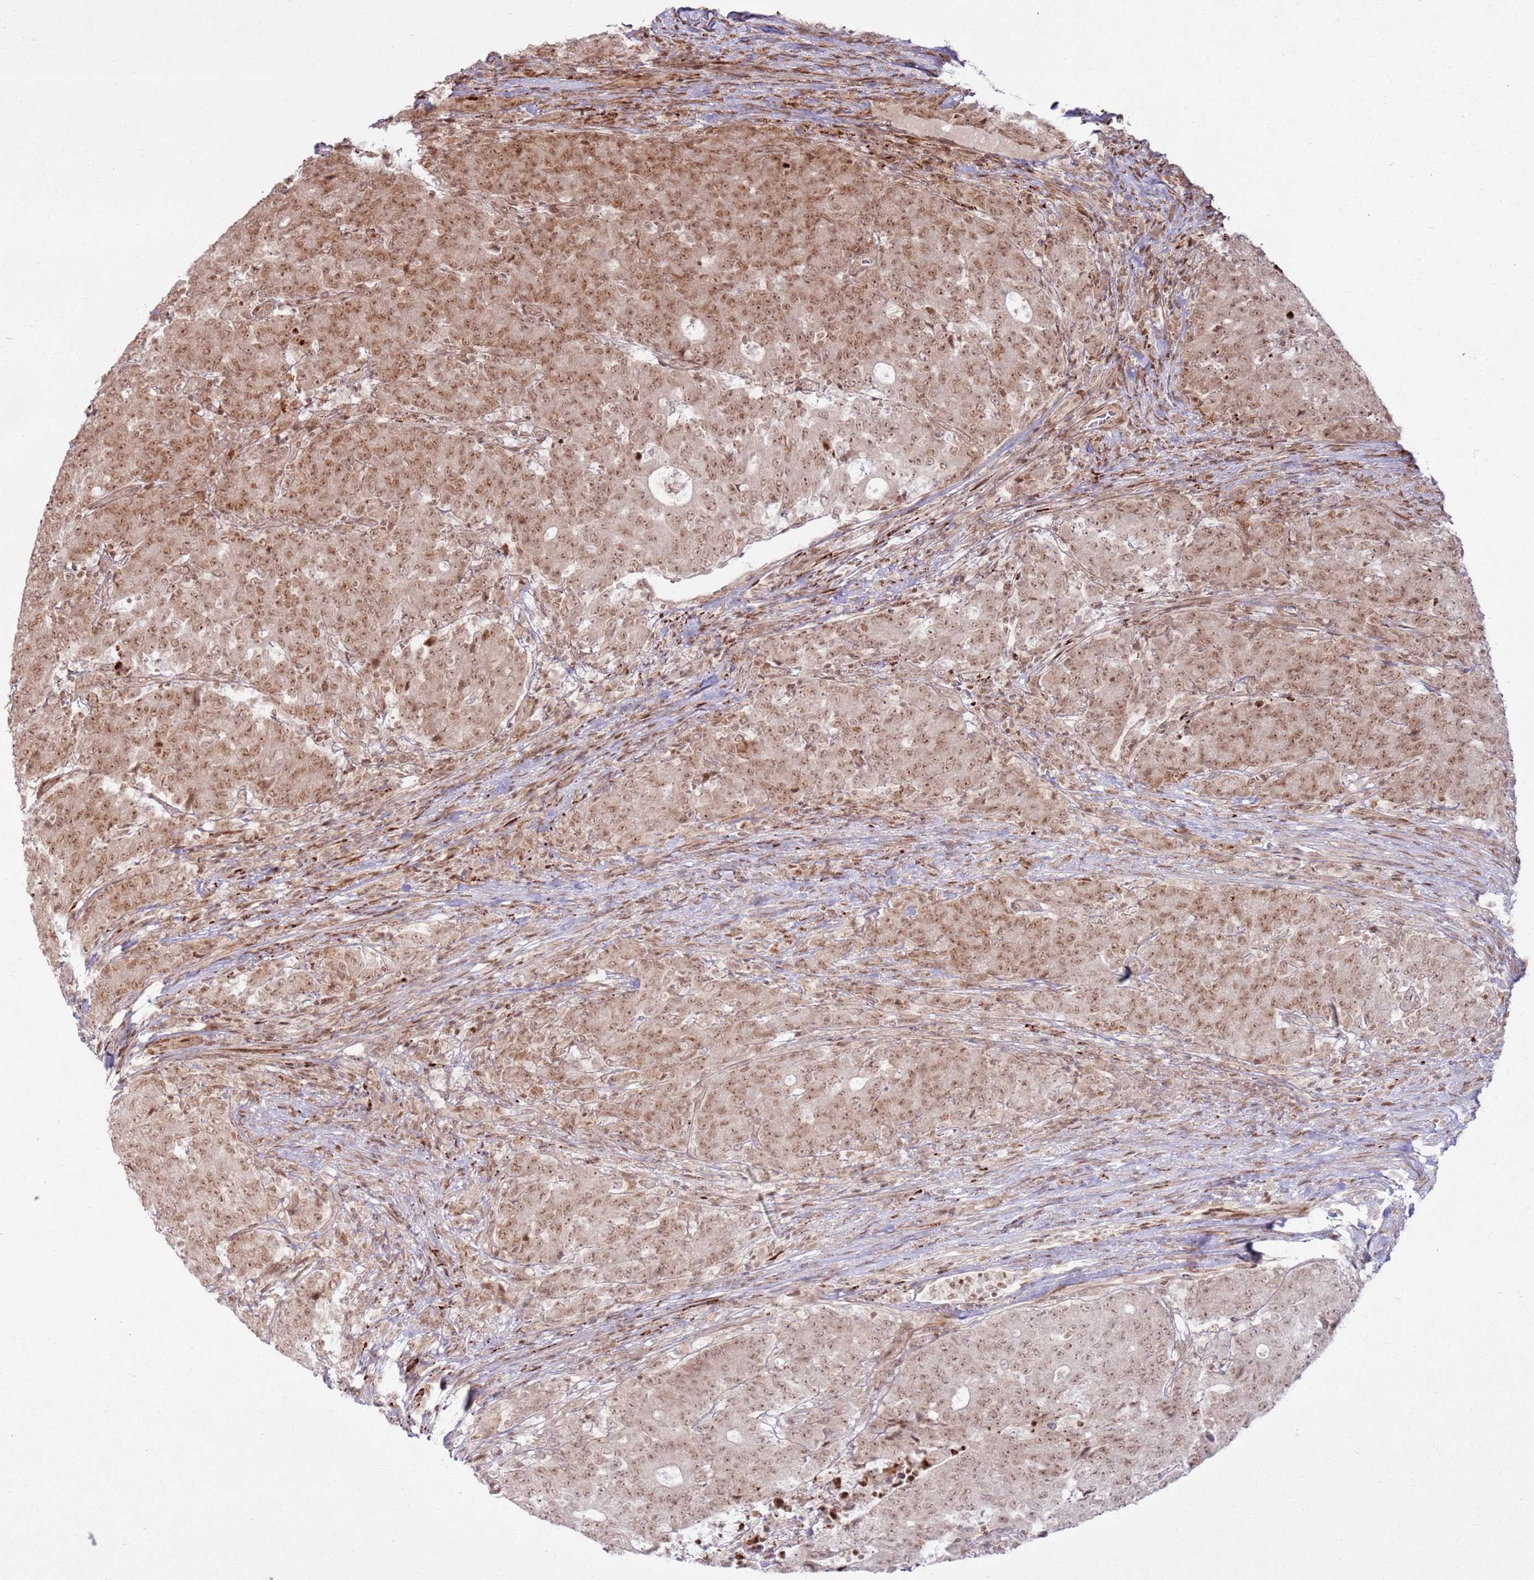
{"staining": {"intensity": "moderate", "quantity": ">75%", "location": "cytoplasmic/membranous,nuclear"}, "tissue": "colorectal cancer", "cell_type": "Tumor cells", "image_type": "cancer", "snomed": [{"axis": "morphology", "description": "Adenocarcinoma, NOS"}, {"axis": "topography", "description": "Colon"}], "caption": "A histopathology image of human colorectal adenocarcinoma stained for a protein demonstrates moderate cytoplasmic/membranous and nuclear brown staining in tumor cells. Using DAB (brown) and hematoxylin (blue) stains, captured at high magnification using brightfield microscopy.", "gene": "KLHL36", "patient": {"sex": "female", "age": 75}}